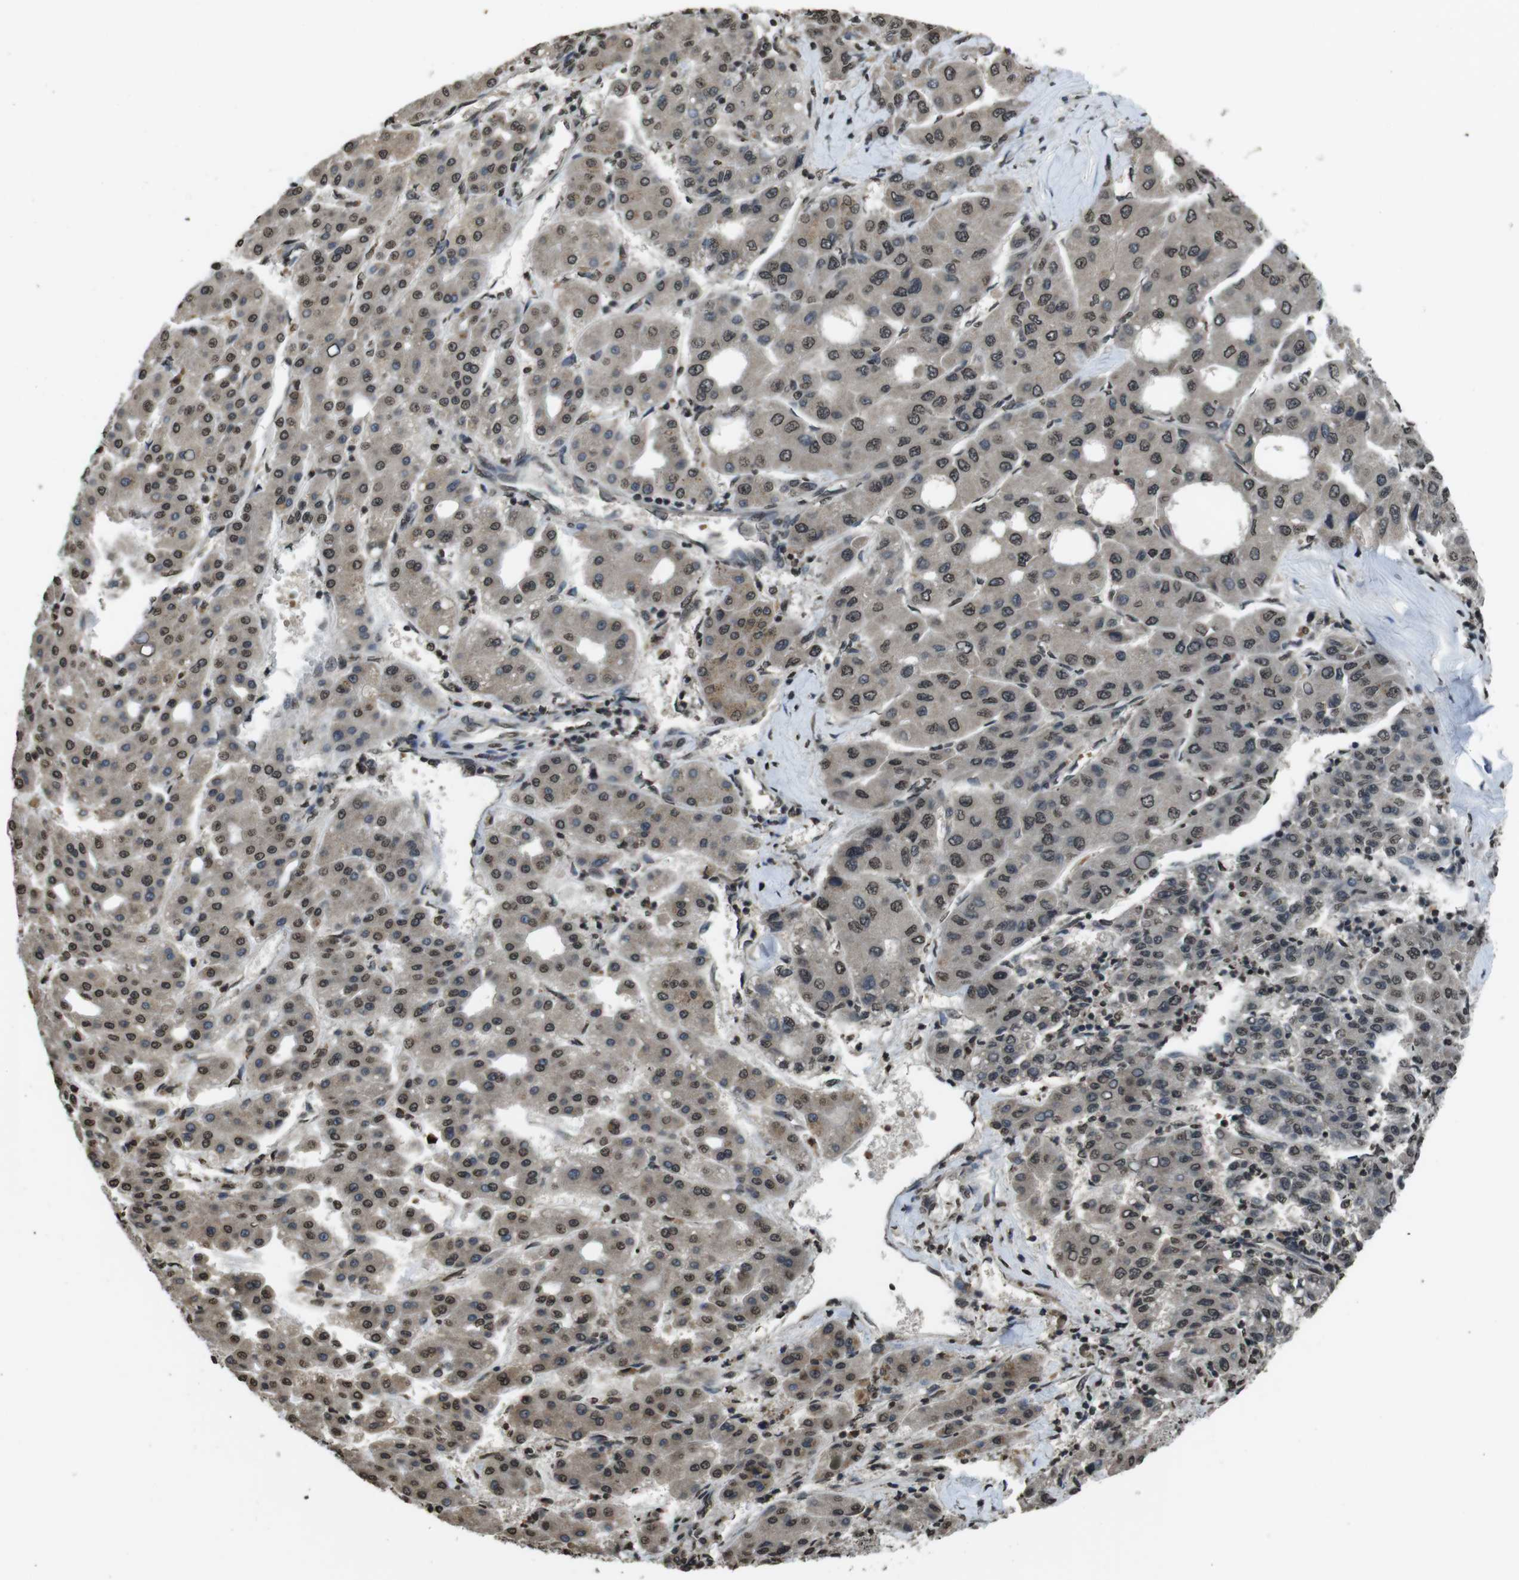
{"staining": {"intensity": "moderate", "quantity": ">75%", "location": "nuclear"}, "tissue": "liver cancer", "cell_type": "Tumor cells", "image_type": "cancer", "snomed": [{"axis": "morphology", "description": "Carcinoma, Hepatocellular, NOS"}, {"axis": "topography", "description": "Liver"}], "caption": "Brown immunohistochemical staining in human liver cancer (hepatocellular carcinoma) shows moderate nuclear staining in approximately >75% of tumor cells.", "gene": "MAF", "patient": {"sex": "male", "age": 65}}